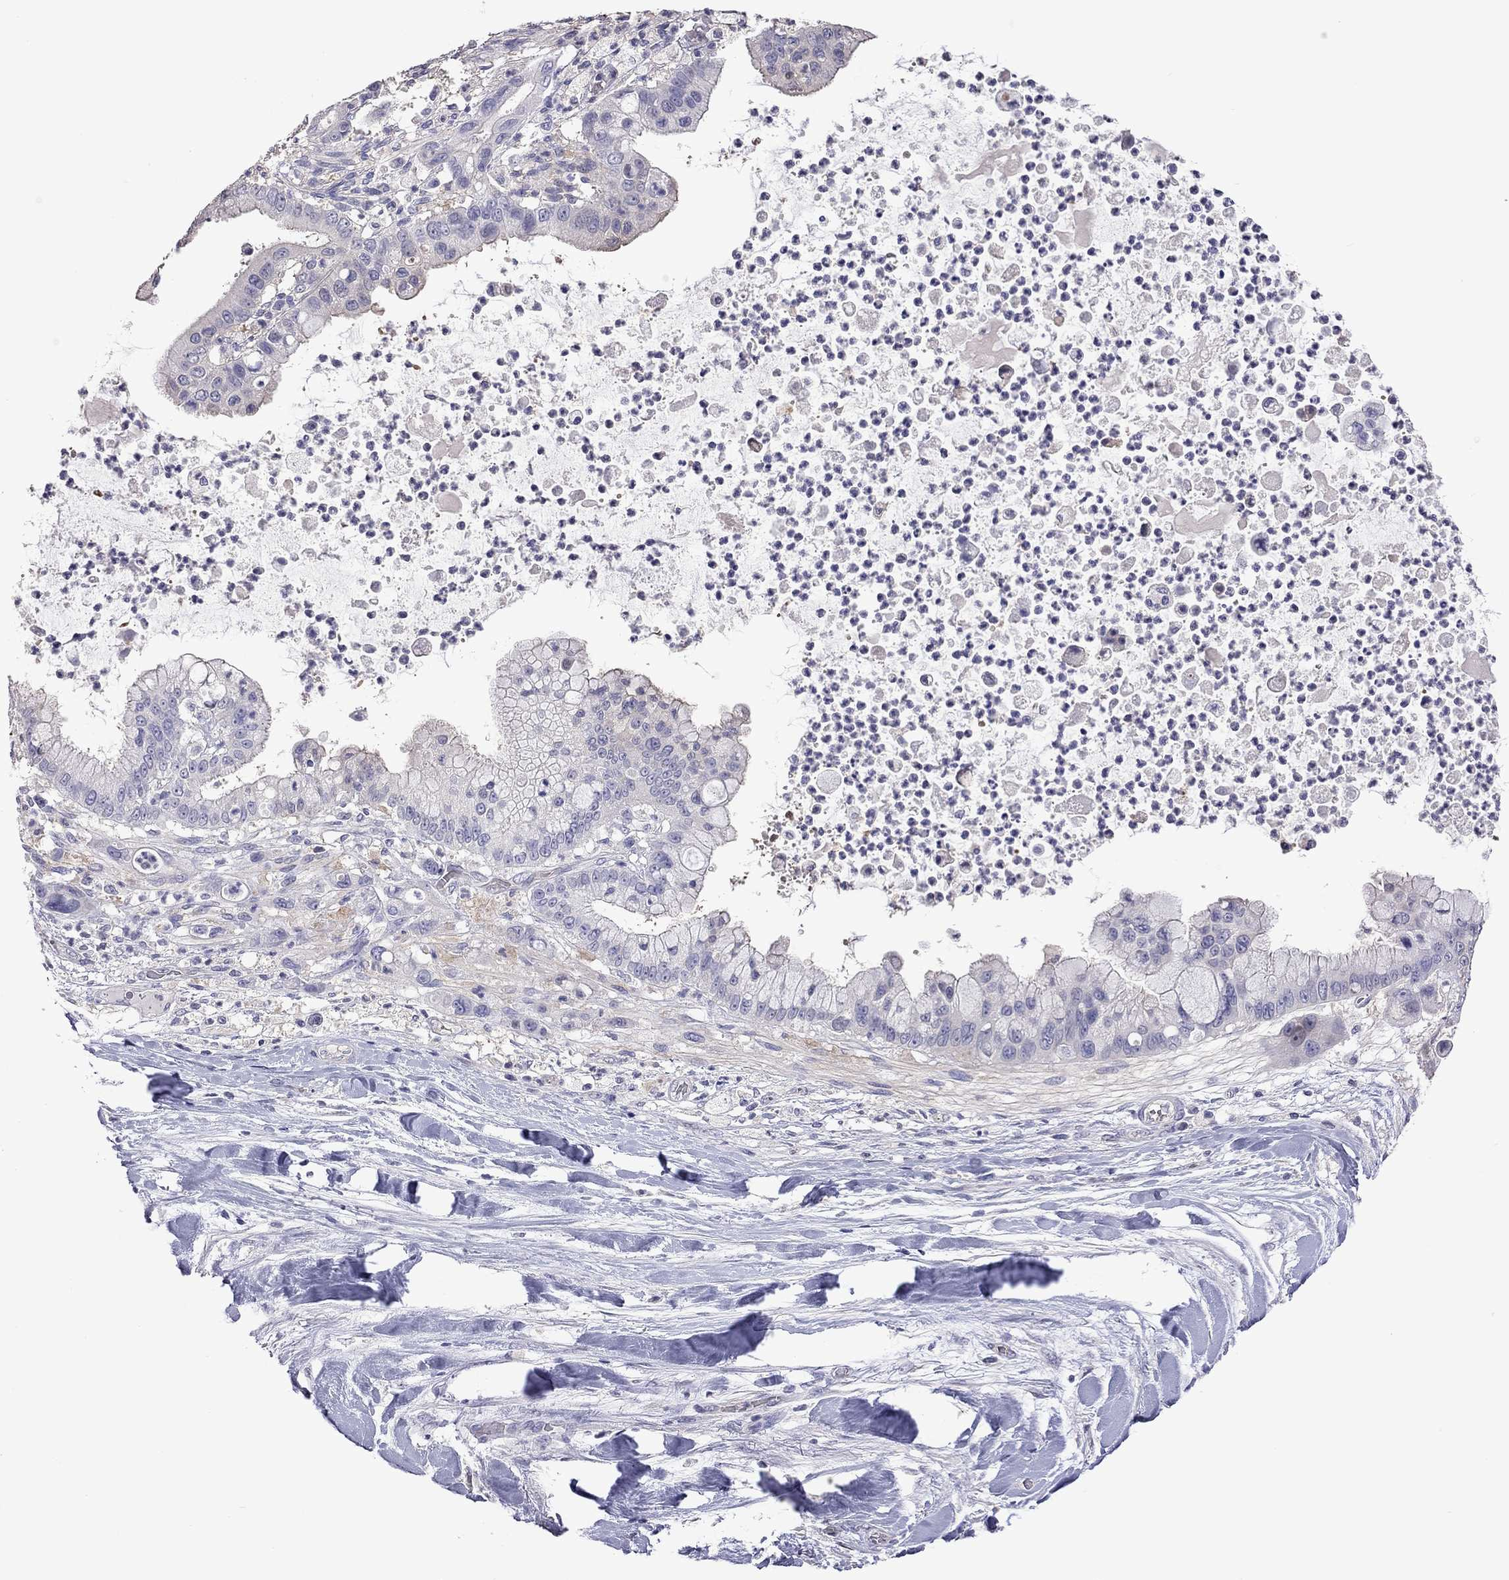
{"staining": {"intensity": "negative", "quantity": "none", "location": "none"}, "tissue": "liver cancer", "cell_type": "Tumor cells", "image_type": "cancer", "snomed": [{"axis": "morphology", "description": "Cholangiocarcinoma"}, {"axis": "topography", "description": "Liver"}], "caption": "An immunohistochemistry (IHC) photomicrograph of liver cancer is shown. There is no staining in tumor cells of liver cancer.", "gene": "FEZ1", "patient": {"sex": "female", "age": 54}}